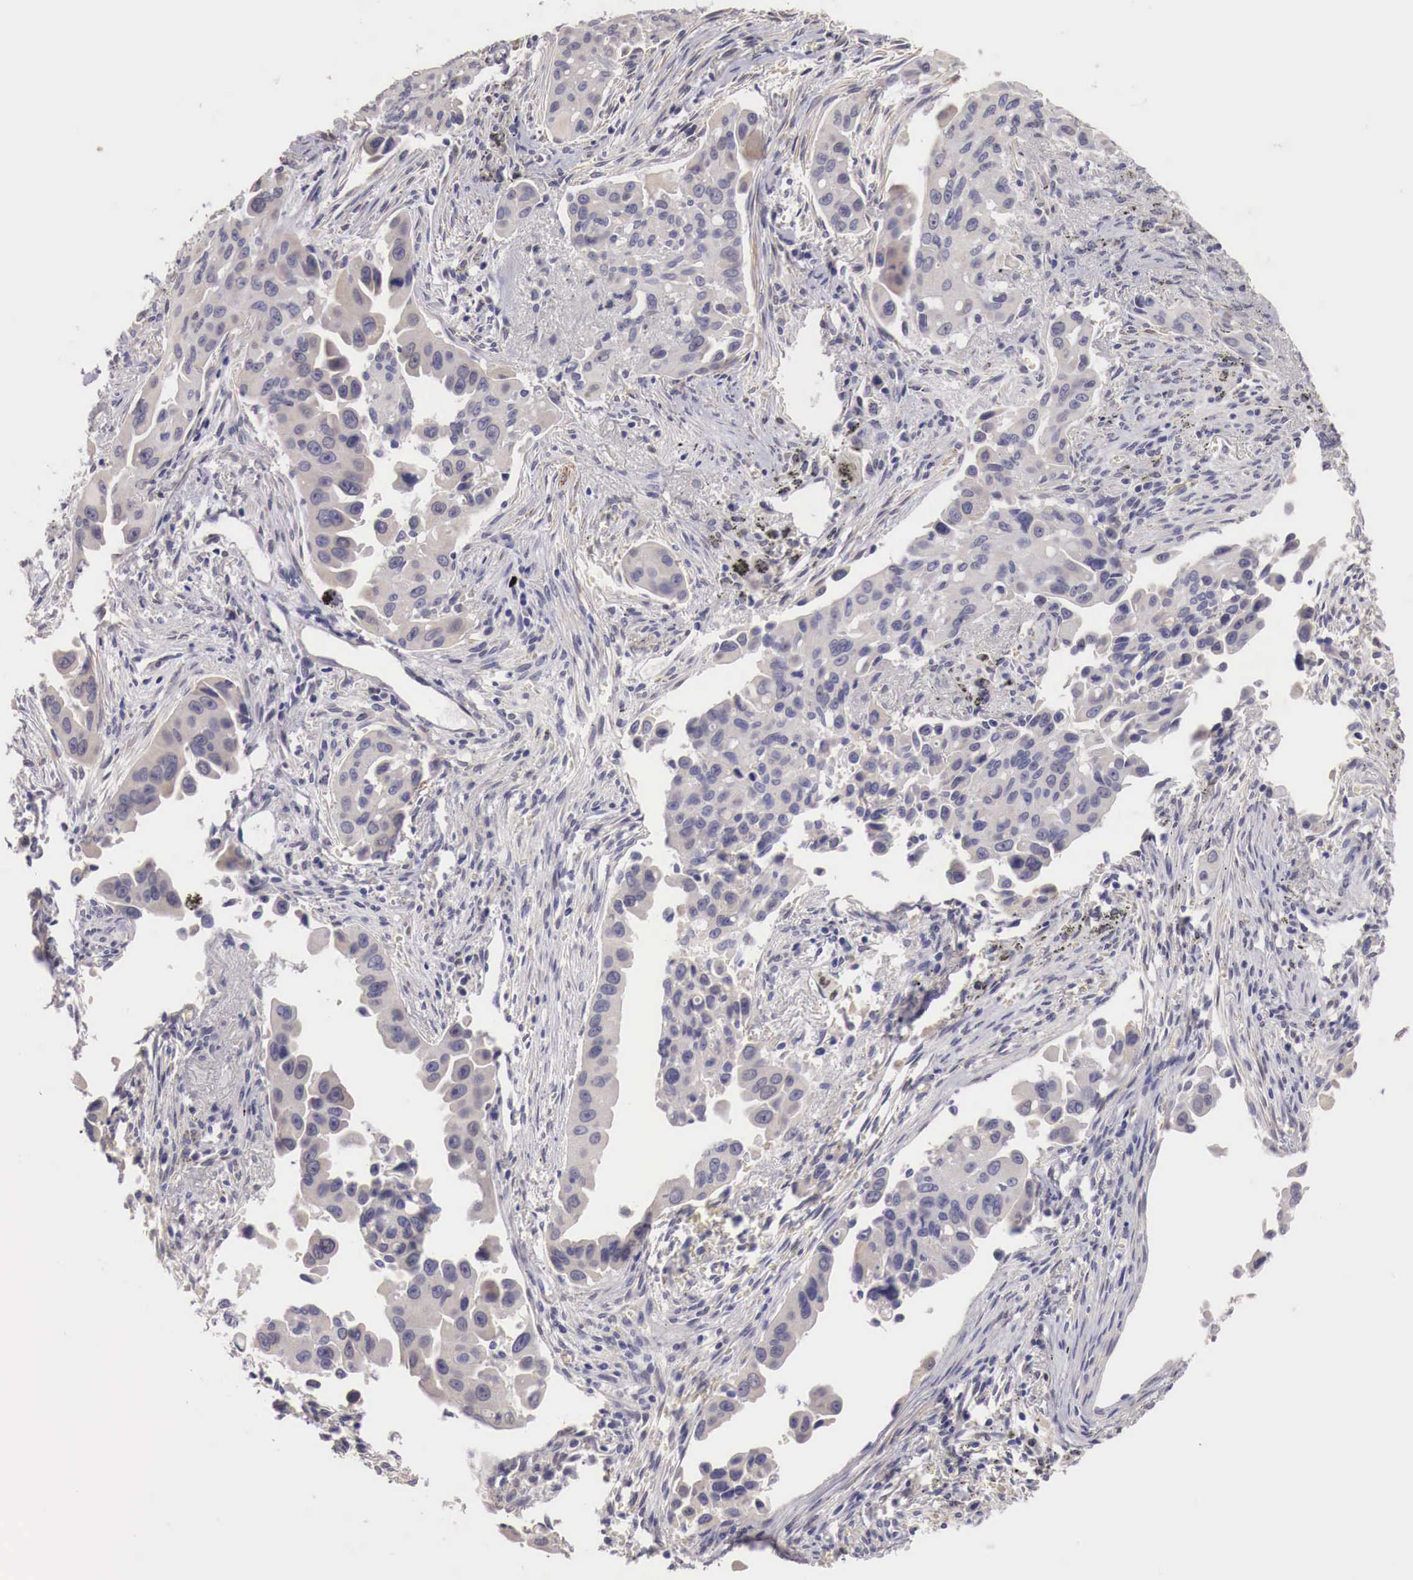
{"staining": {"intensity": "negative", "quantity": "none", "location": "none"}, "tissue": "lung cancer", "cell_type": "Tumor cells", "image_type": "cancer", "snomed": [{"axis": "morphology", "description": "Adenocarcinoma, NOS"}, {"axis": "topography", "description": "Lung"}], "caption": "Protein analysis of lung cancer displays no significant positivity in tumor cells.", "gene": "ENOX2", "patient": {"sex": "male", "age": 68}}